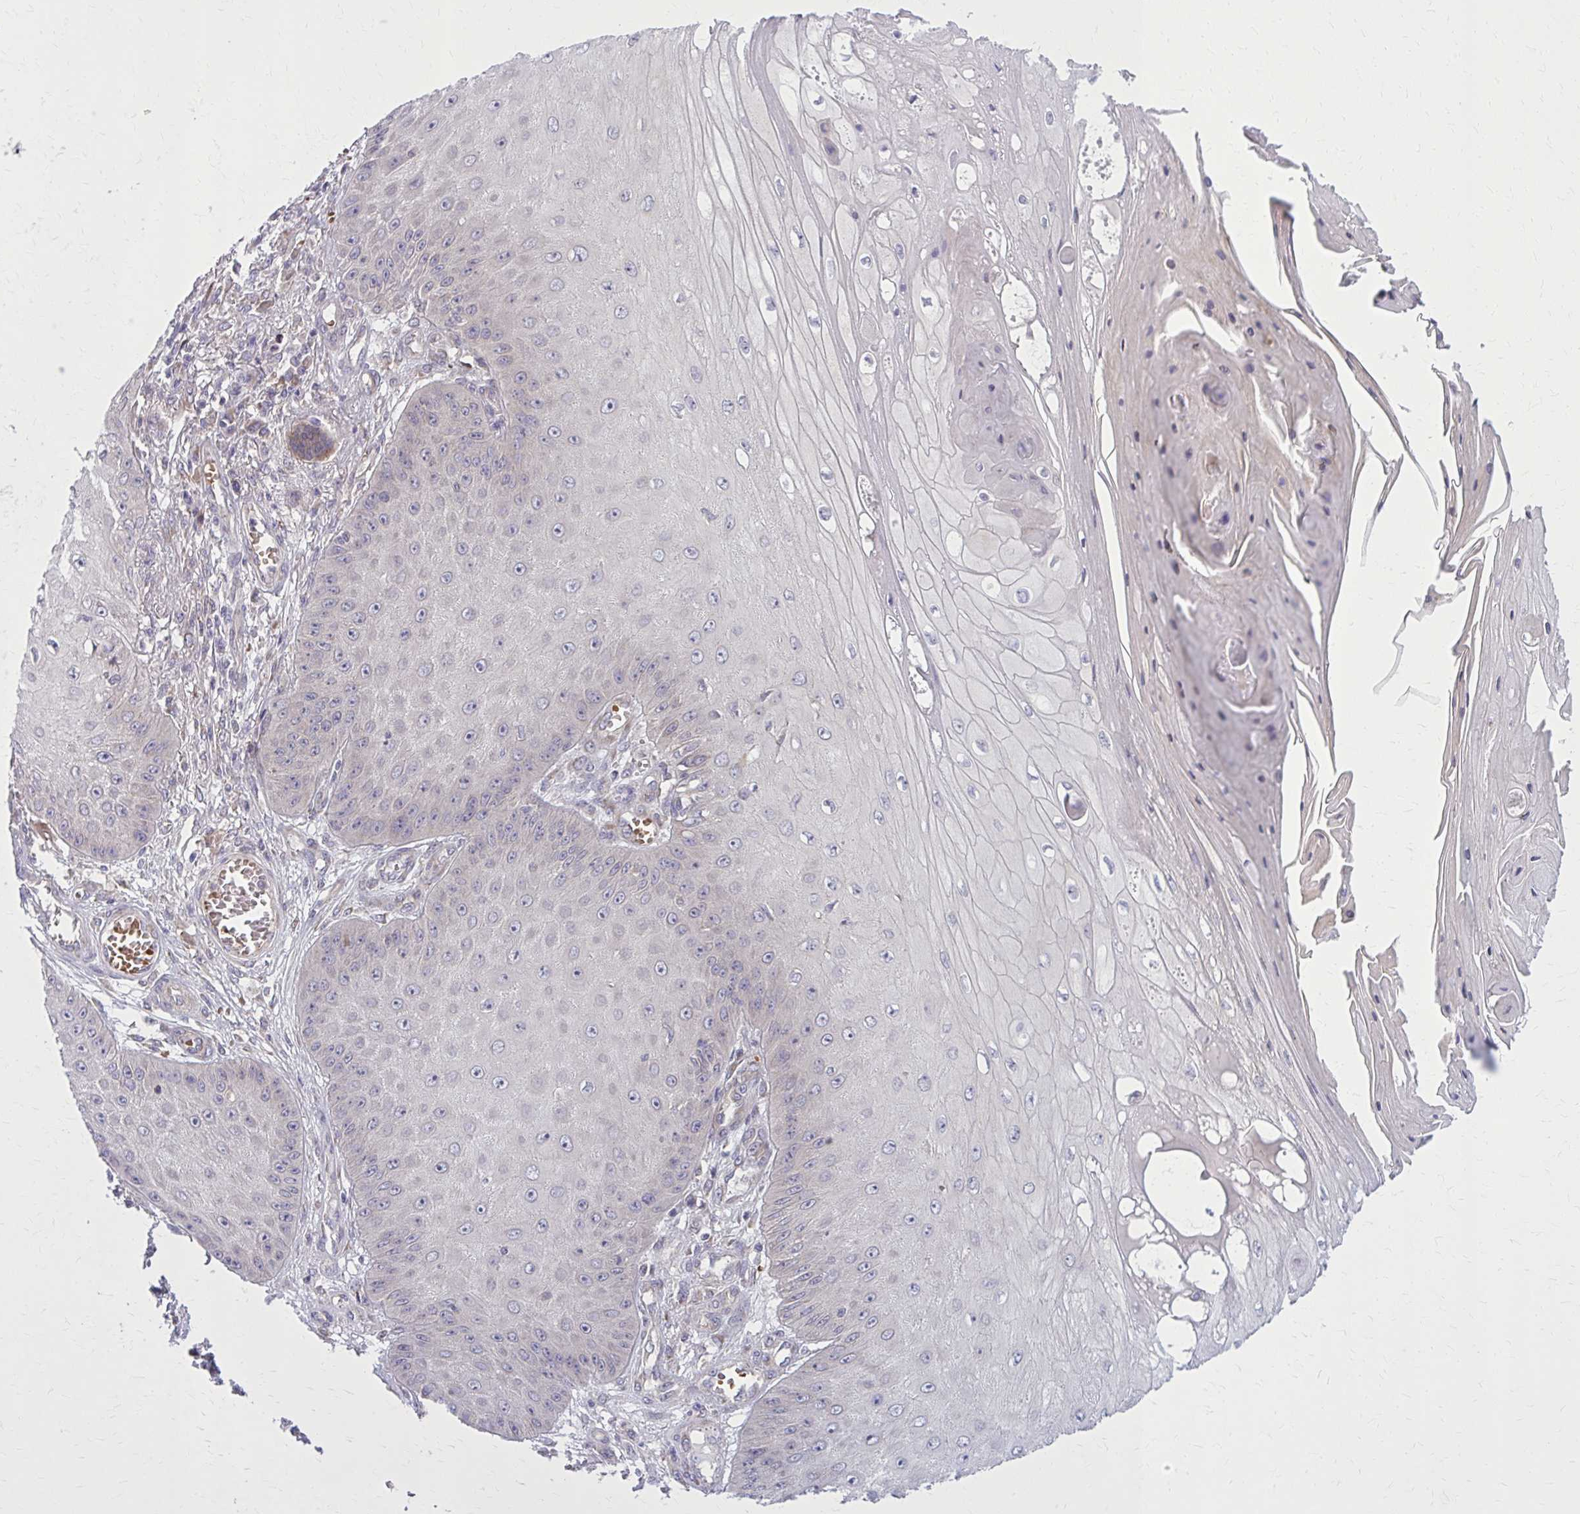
{"staining": {"intensity": "negative", "quantity": "none", "location": "none"}, "tissue": "skin cancer", "cell_type": "Tumor cells", "image_type": "cancer", "snomed": [{"axis": "morphology", "description": "Squamous cell carcinoma, NOS"}, {"axis": "topography", "description": "Skin"}], "caption": "DAB (3,3'-diaminobenzidine) immunohistochemical staining of skin squamous cell carcinoma demonstrates no significant expression in tumor cells. The staining is performed using DAB brown chromogen with nuclei counter-stained in using hematoxylin.", "gene": "SNF8", "patient": {"sex": "male", "age": 70}}